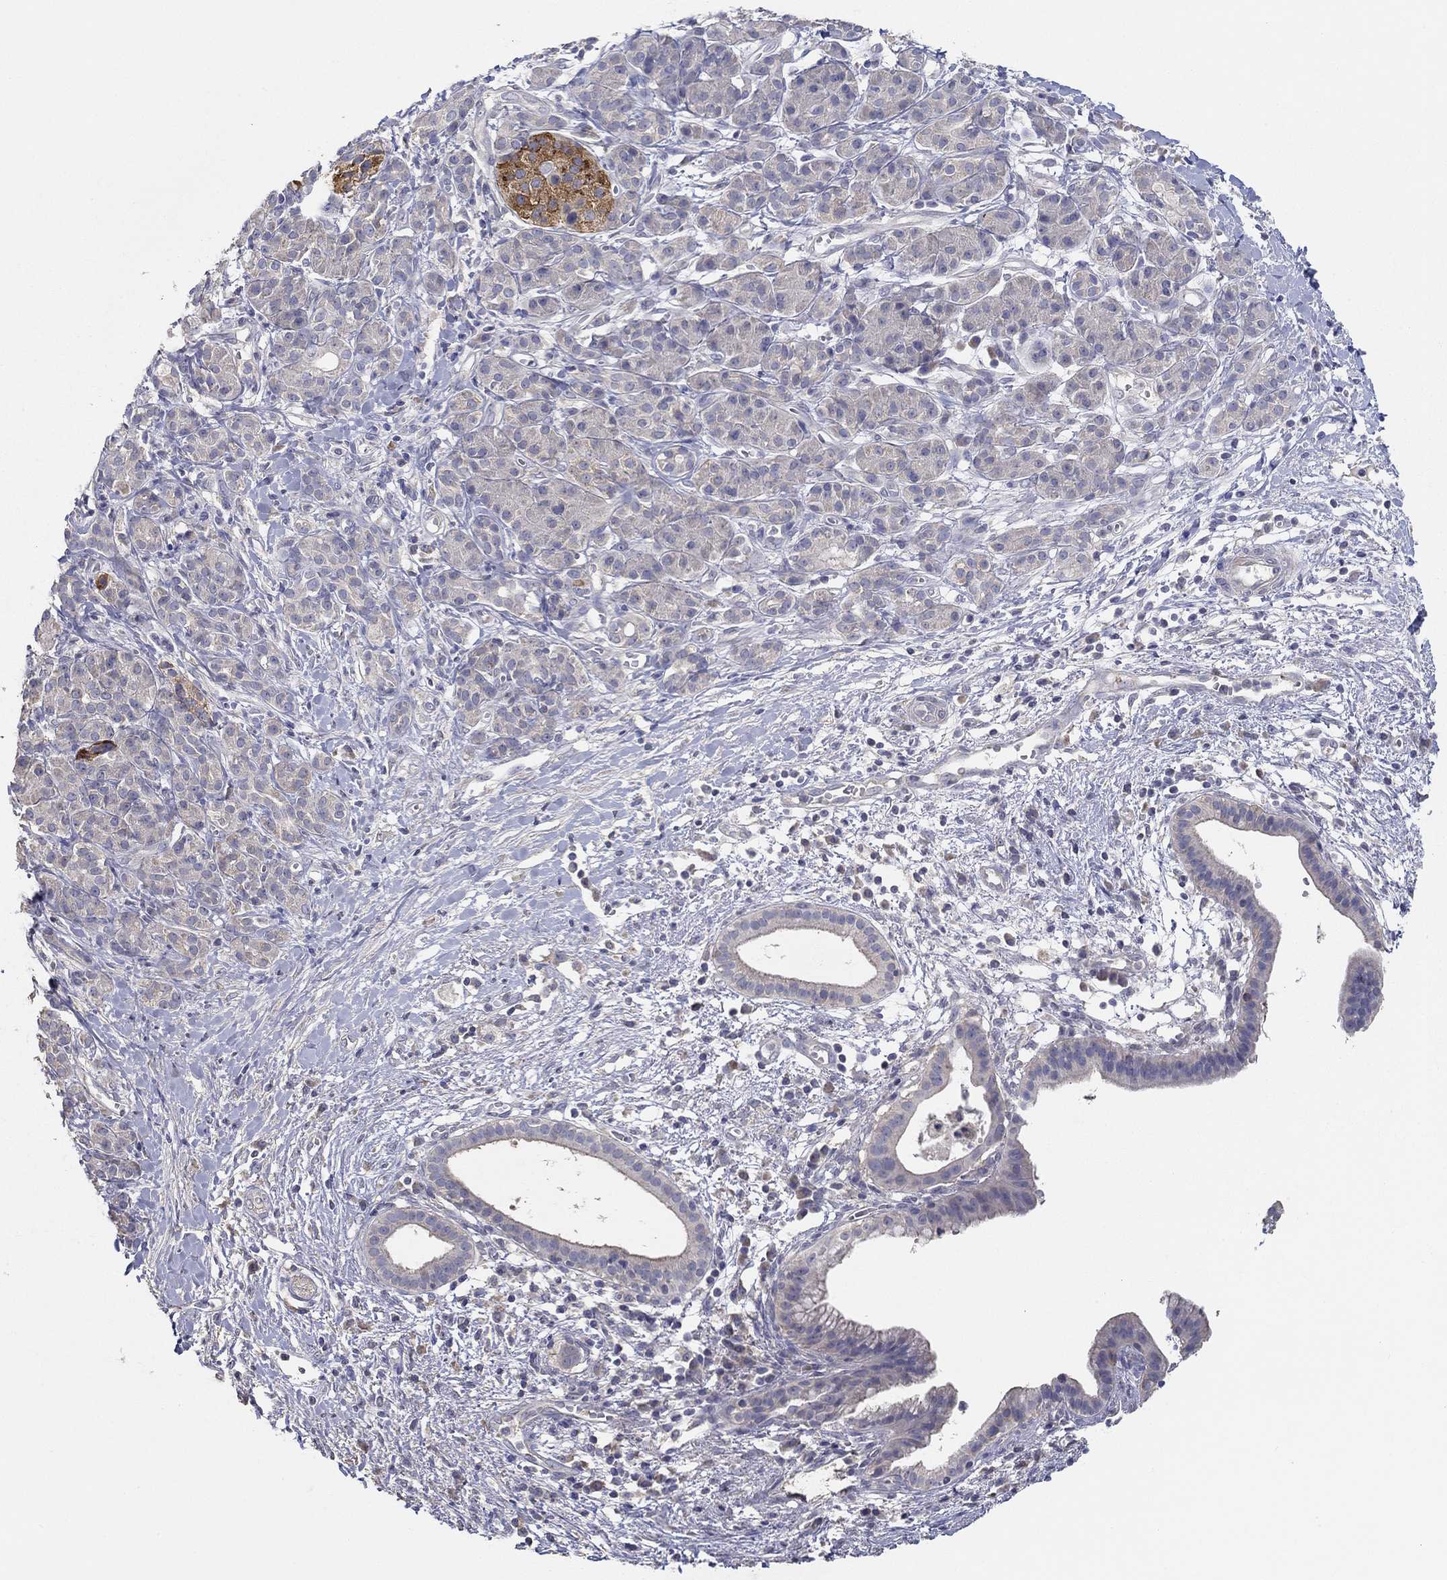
{"staining": {"intensity": "negative", "quantity": "none", "location": "none"}, "tissue": "pancreatic cancer", "cell_type": "Tumor cells", "image_type": "cancer", "snomed": [{"axis": "morphology", "description": "Adenocarcinoma, NOS"}, {"axis": "topography", "description": "Pancreas"}], "caption": "A micrograph of human adenocarcinoma (pancreatic) is negative for staining in tumor cells. (Brightfield microscopy of DAB immunohistochemistry at high magnification).", "gene": "DOCK3", "patient": {"sex": "male", "age": 61}}